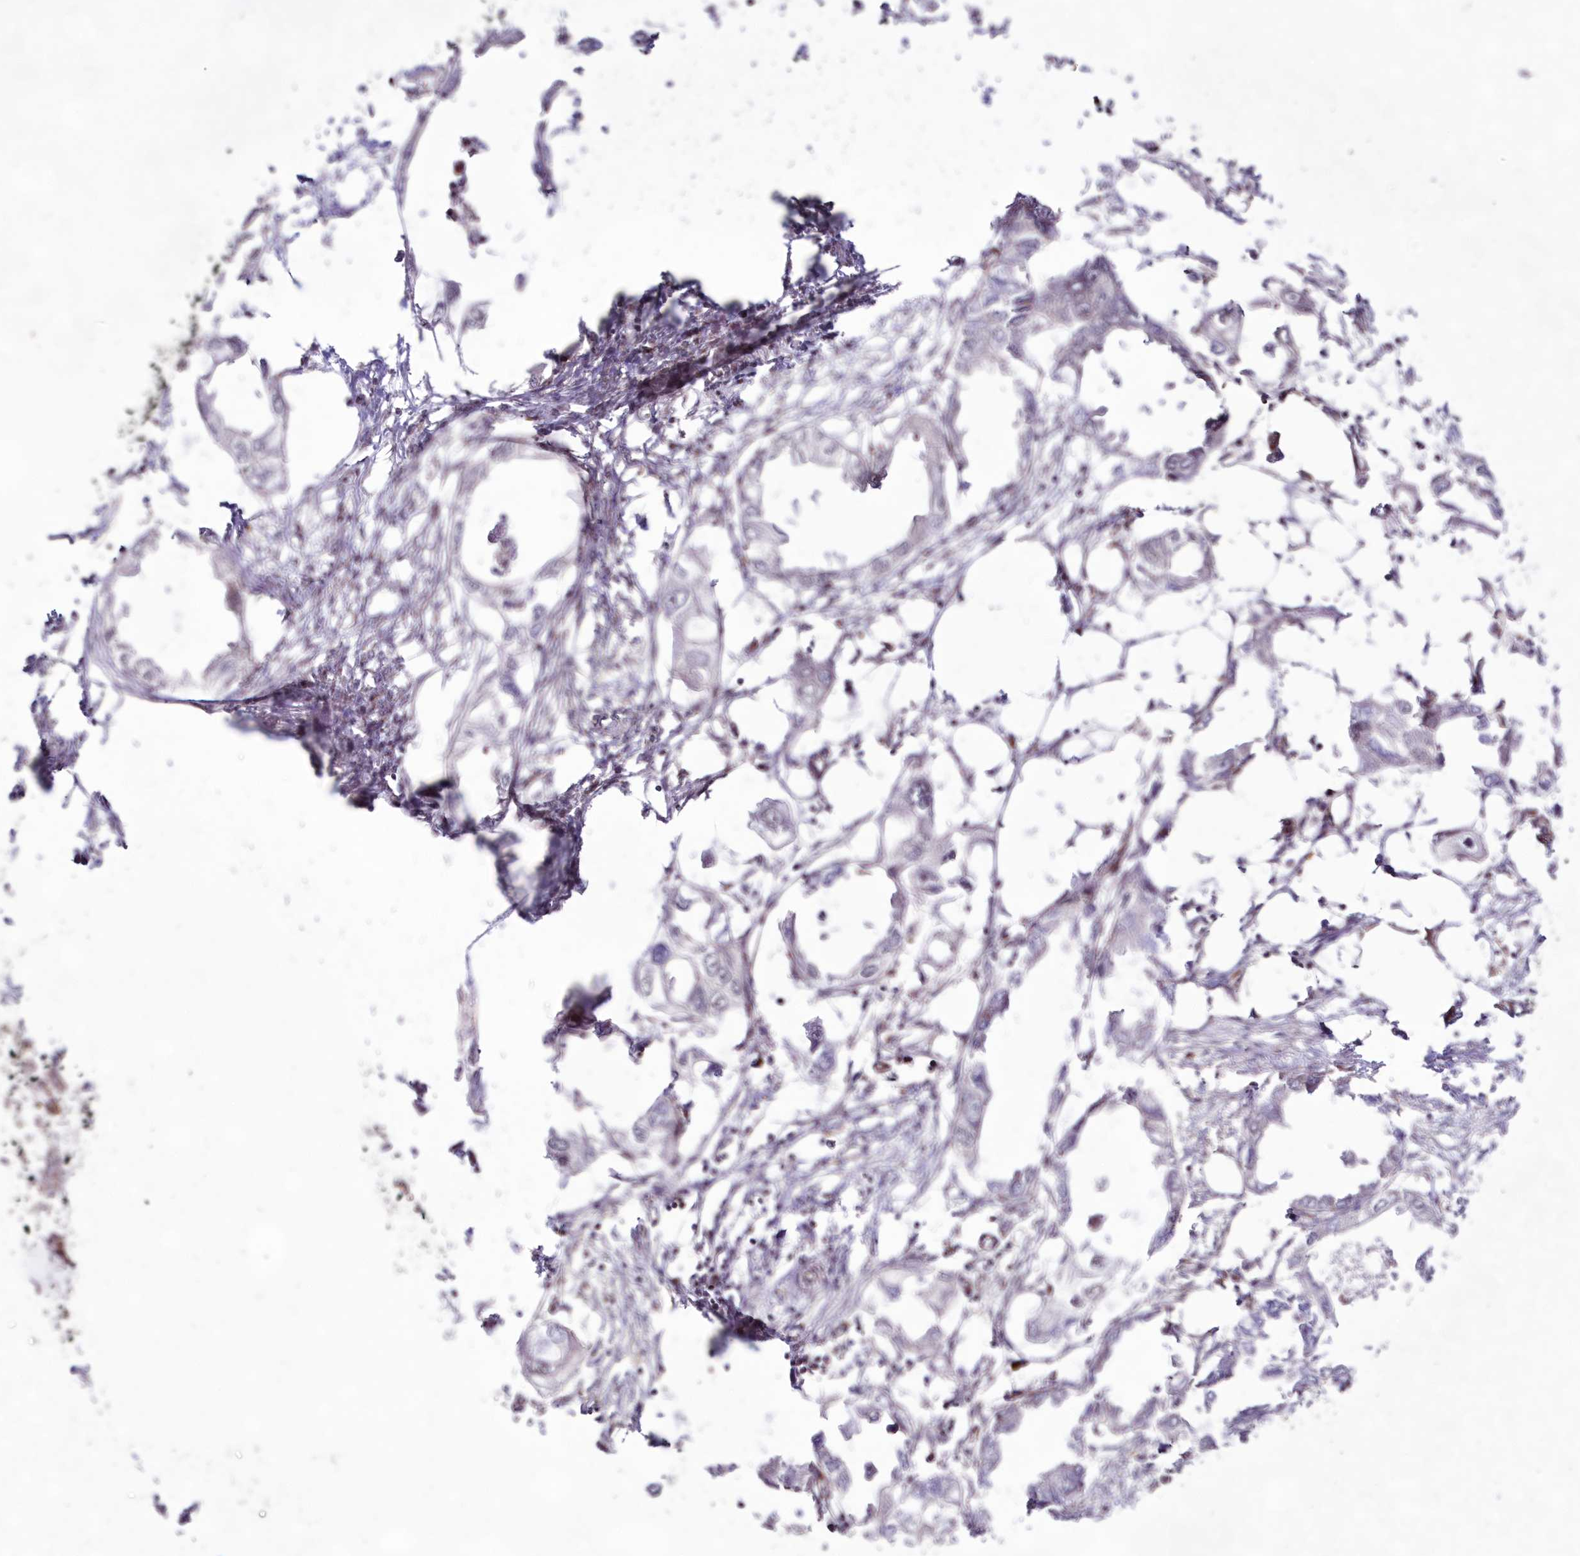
{"staining": {"intensity": "negative", "quantity": "none", "location": "none"}, "tissue": "endometrial cancer", "cell_type": "Tumor cells", "image_type": "cancer", "snomed": [{"axis": "morphology", "description": "Adenocarcinoma, NOS"}, {"axis": "morphology", "description": "Adenocarcinoma, metastatic, NOS"}, {"axis": "topography", "description": "Adipose tissue"}, {"axis": "topography", "description": "Endometrium"}], "caption": "Protein analysis of endometrial cancer demonstrates no significant positivity in tumor cells.", "gene": "SNIP1", "patient": {"sex": "female", "age": 67}}